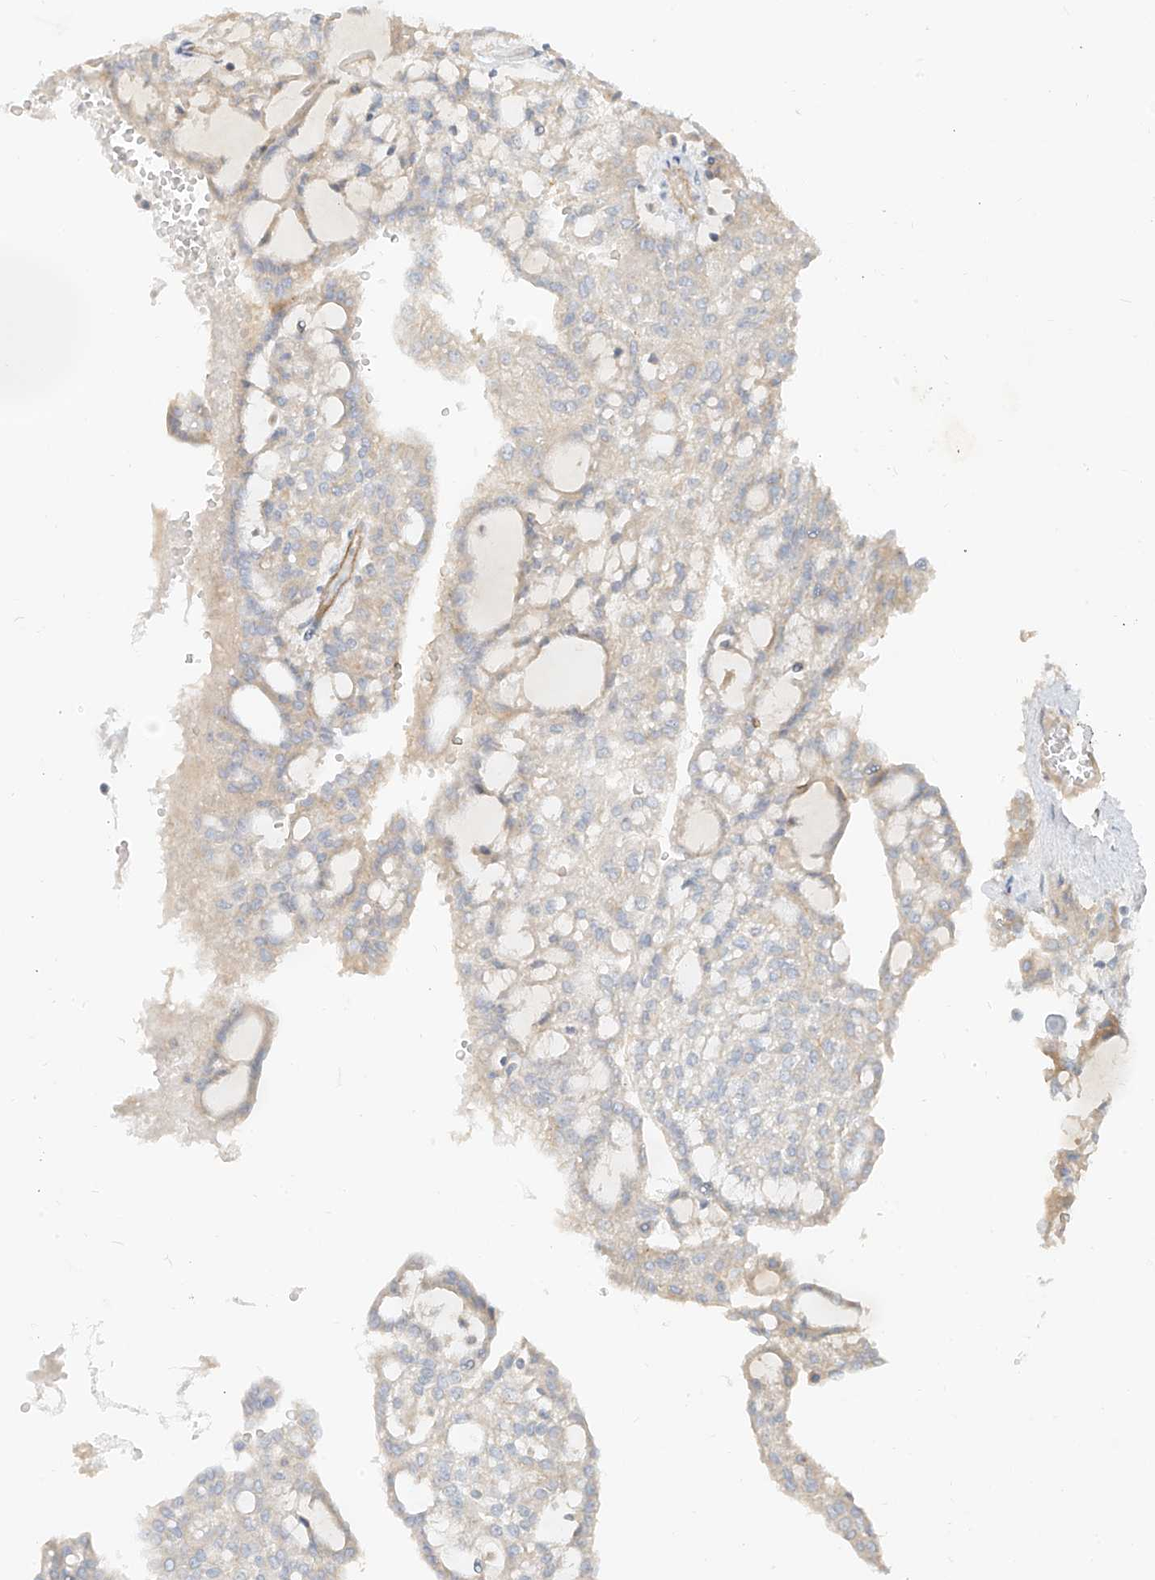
{"staining": {"intensity": "negative", "quantity": "none", "location": "none"}, "tissue": "renal cancer", "cell_type": "Tumor cells", "image_type": "cancer", "snomed": [{"axis": "morphology", "description": "Adenocarcinoma, NOS"}, {"axis": "topography", "description": "Kidney"}], "caption": "An image of renal cancer stained for a protein displays no brown staining in tumor cells.", "gene": "C2orf42", "patient": {"sex": "male", "age": 63}}